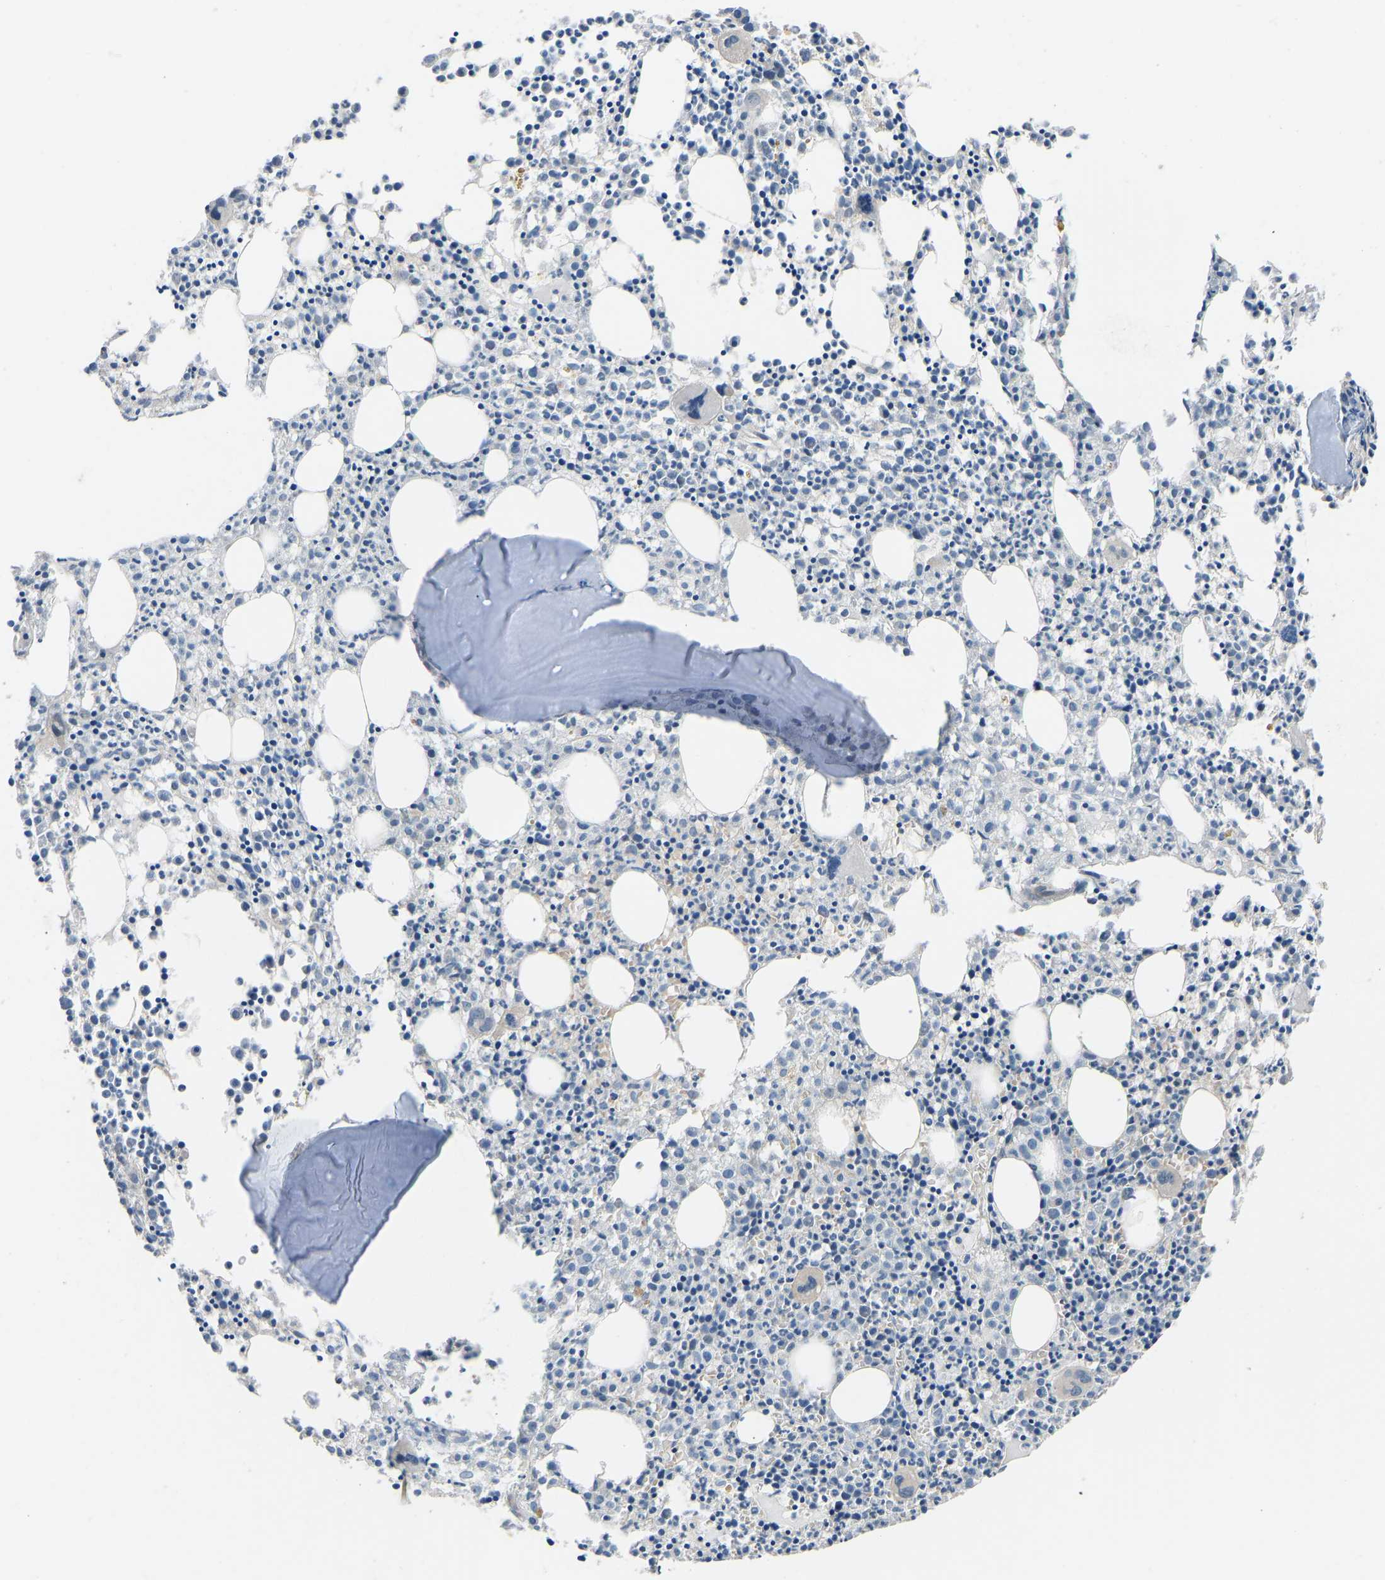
{"staining": {"intensity": "moderate", "quantity": "<25%", "location": "cytoplasmic/membranous"}, "tissue": "bone marrow", "cell_type": "Hematopoietic cells", "image_type": "normal", "snomed": [{"axis": "morphology", "description": "Normal tissue, NOS"}, {"axis": "morphology", "description": "Inflammation, NOS"}, {"axis": "topography", "description": "Bone marrow"}], "caption": "This photomicrograph exhibits unremarkable bone marrow stained with immunohistochemistry to label a protein in brown. The cytoplasmic/membranous of hematopoietic cells show moderate positivity for the protein. Nuclei are counter-stained blue.", "gene": "CDK2AP1", "patient": {"sex": "male", "age": 25}}